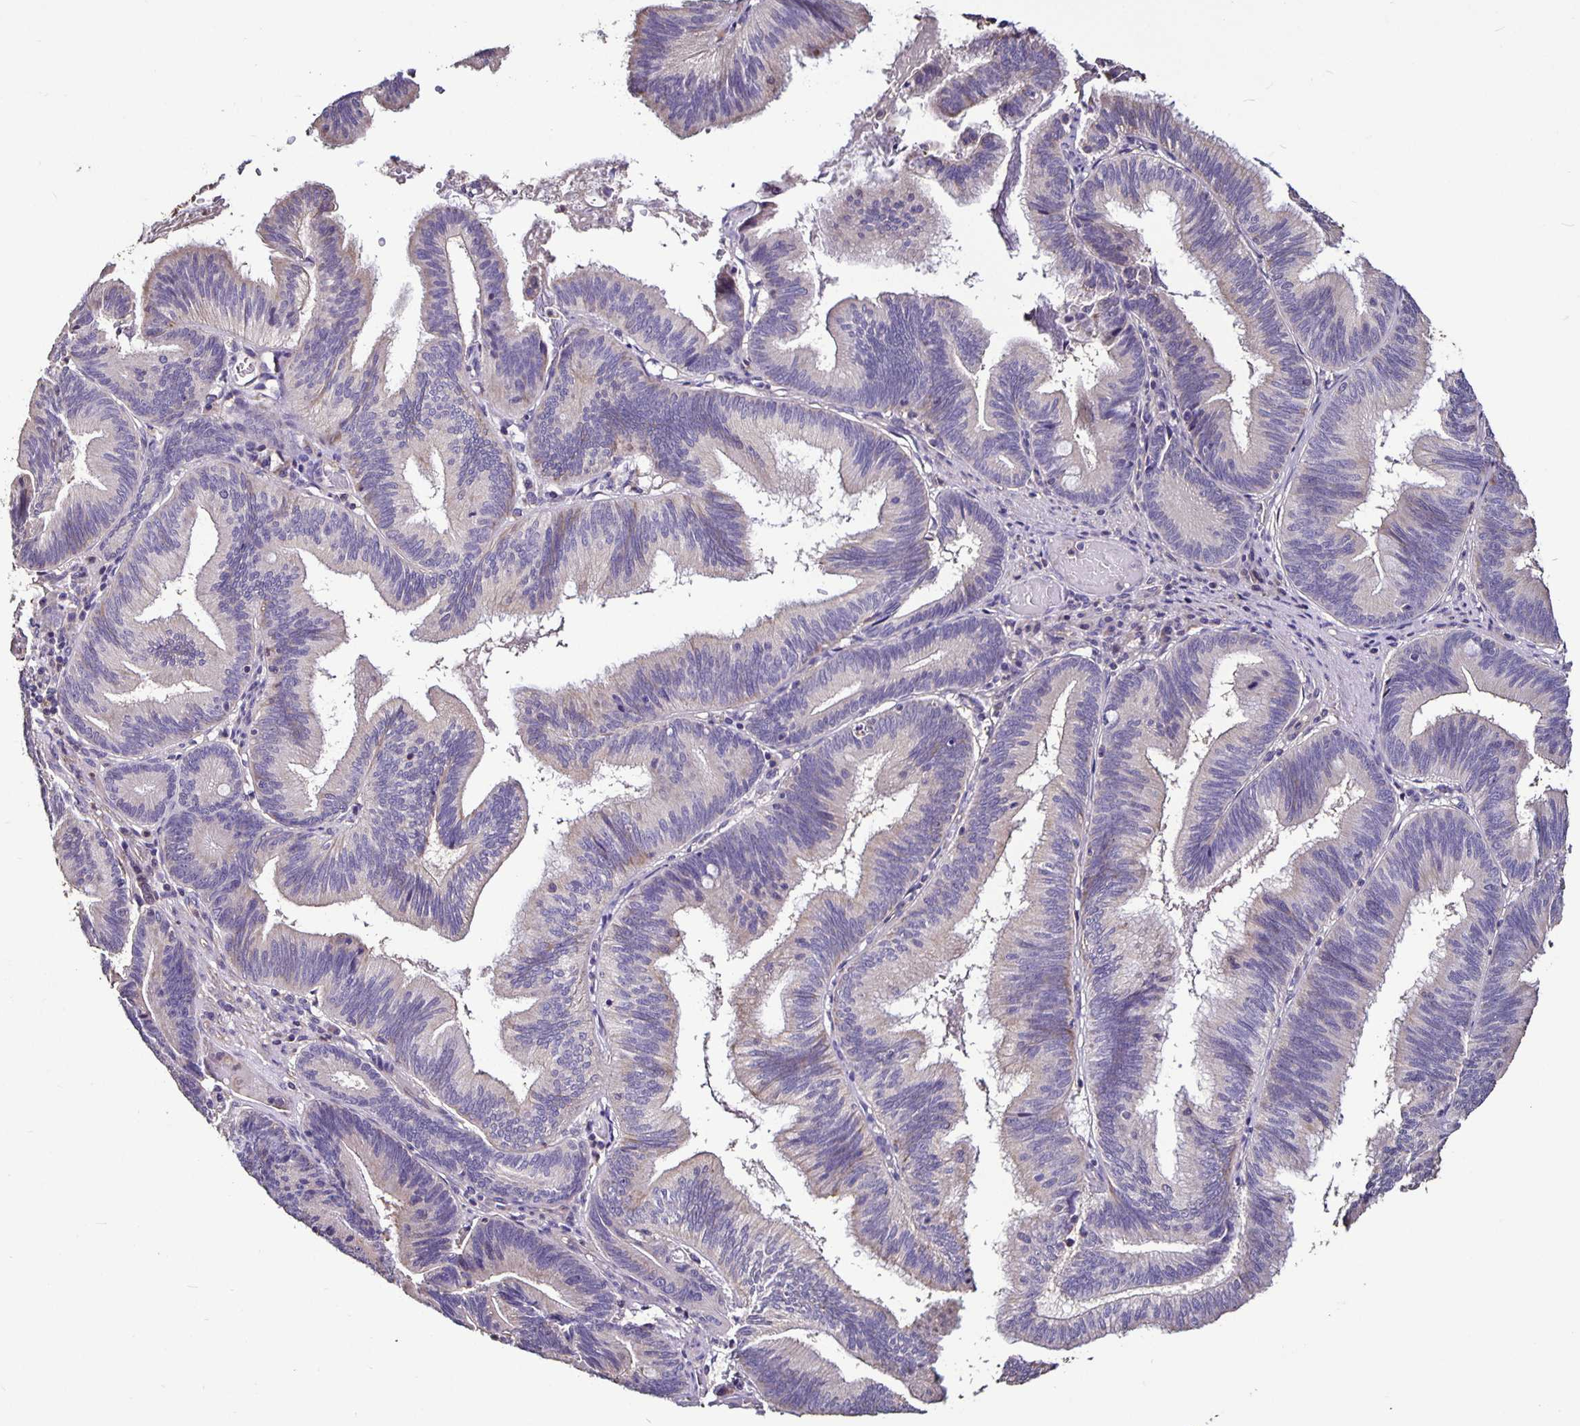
{"staining": {"intensity": "weak", "quantity": "<25%", "location": "cytoplasmic/membranous"}, "tissue": "pancreatic cancer", "cell_type": "Tumor cells", "image_type": "cancer", "snomed": [{"axis": "morphology", "description": "Adenocarcinoma, NOS"}, {"axis": "topography", "description": "Pancreas"}], "caption": "Immunohistochemistry histopathology image of pancreatic adenocarcinoma stained for a protein (brown), which exhibits no expression in tumor cells.", "gene": "FCER1A", "patient": {"sex": "male", "age": 82}}